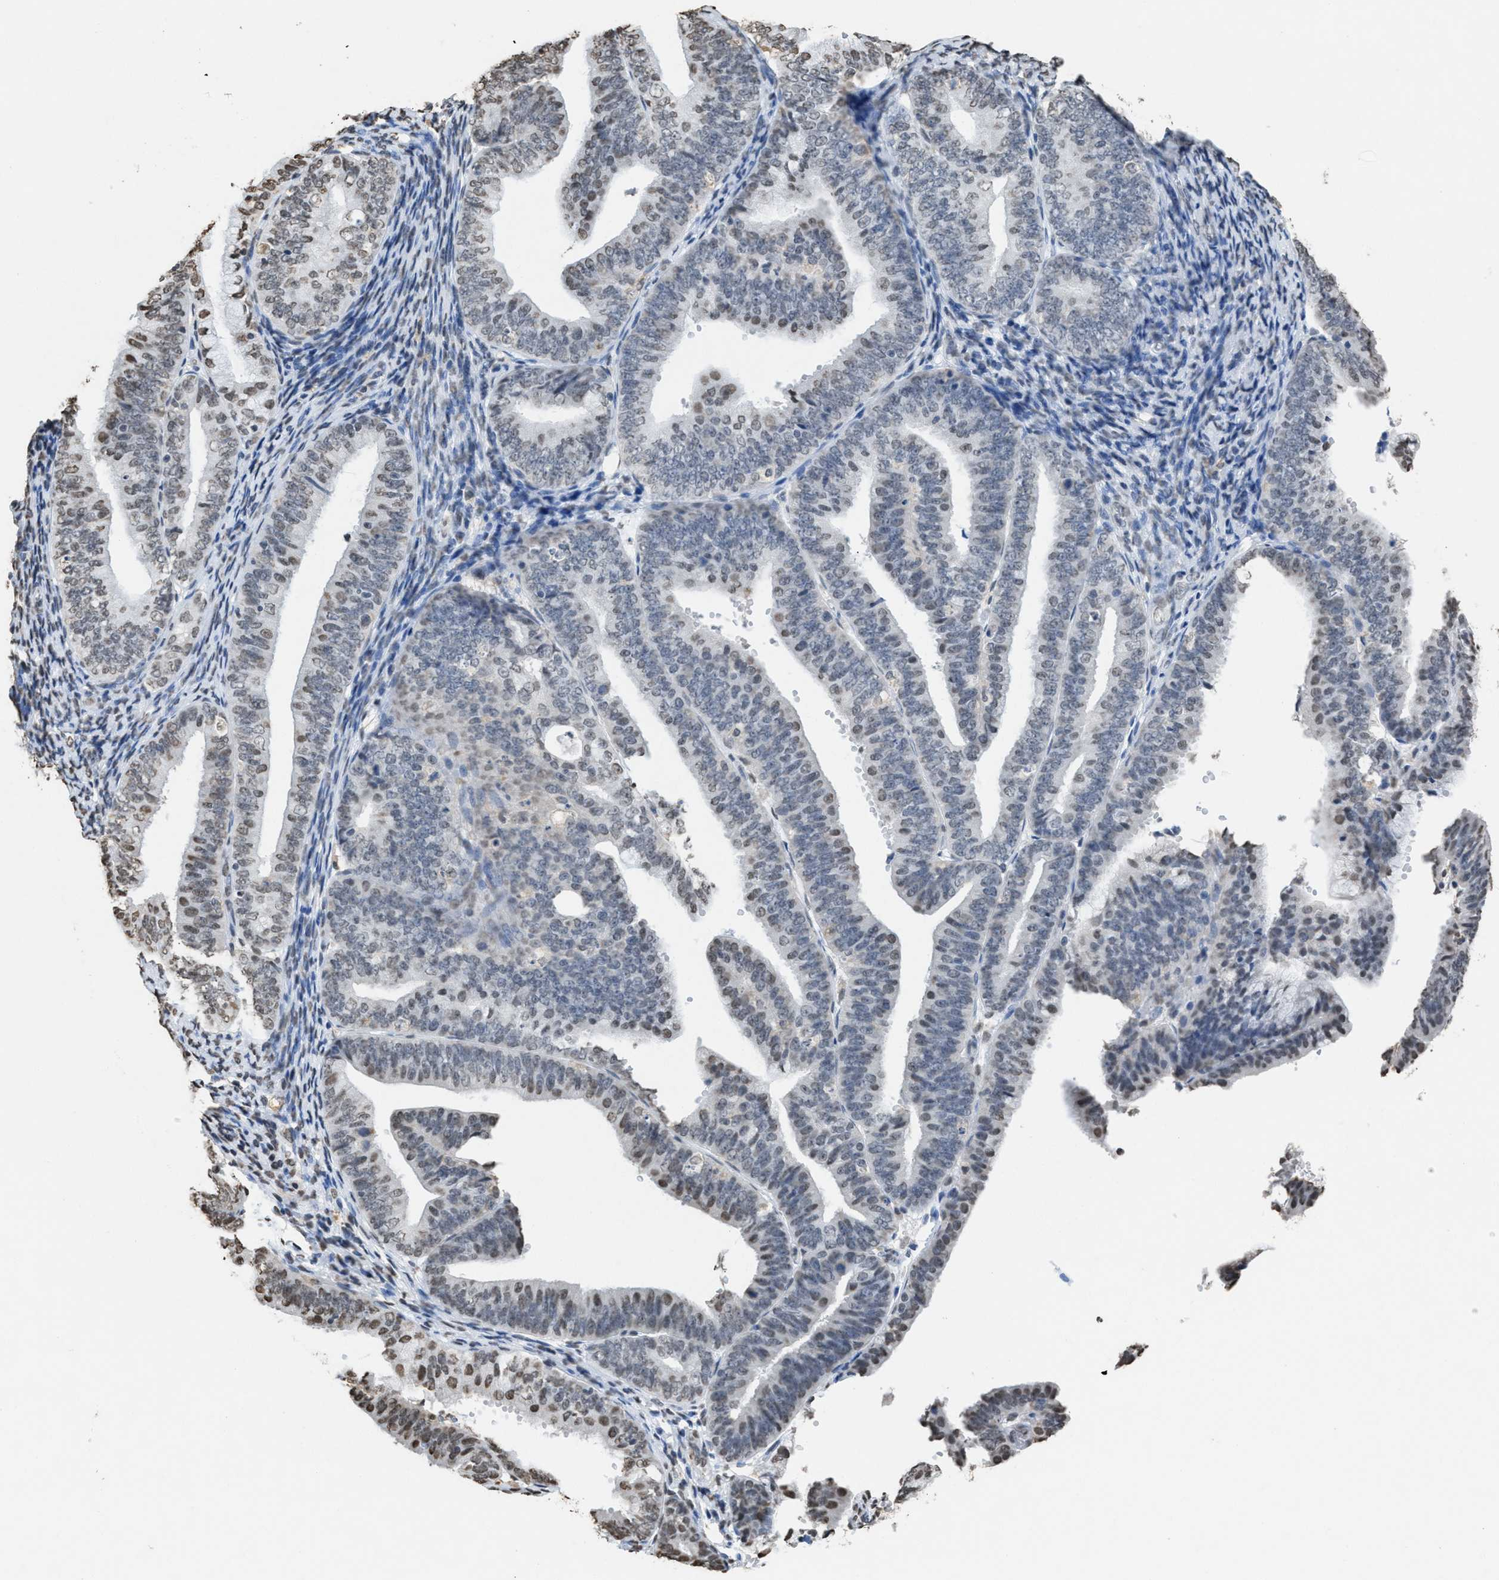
{"staining": {"intensity": "weak", "quantity": "<25%", "location": "nuclear"}, "tissue": "endometrial cancer", "cell_type": "Tumor cells", "image_type": "cancer", "snomed": [{"axis": "morphology", "description": "Adenocarcinoma, NOS"}, {"axis": "topography", "description": "Endometrium"}], "caption": "This is an immunohistochemistry photomicrograph of endometrial adenocarcinoma. There is no expression in tumor cells.", "gene": "NUP88", "patient": {"sex": "female", "age": 63}}